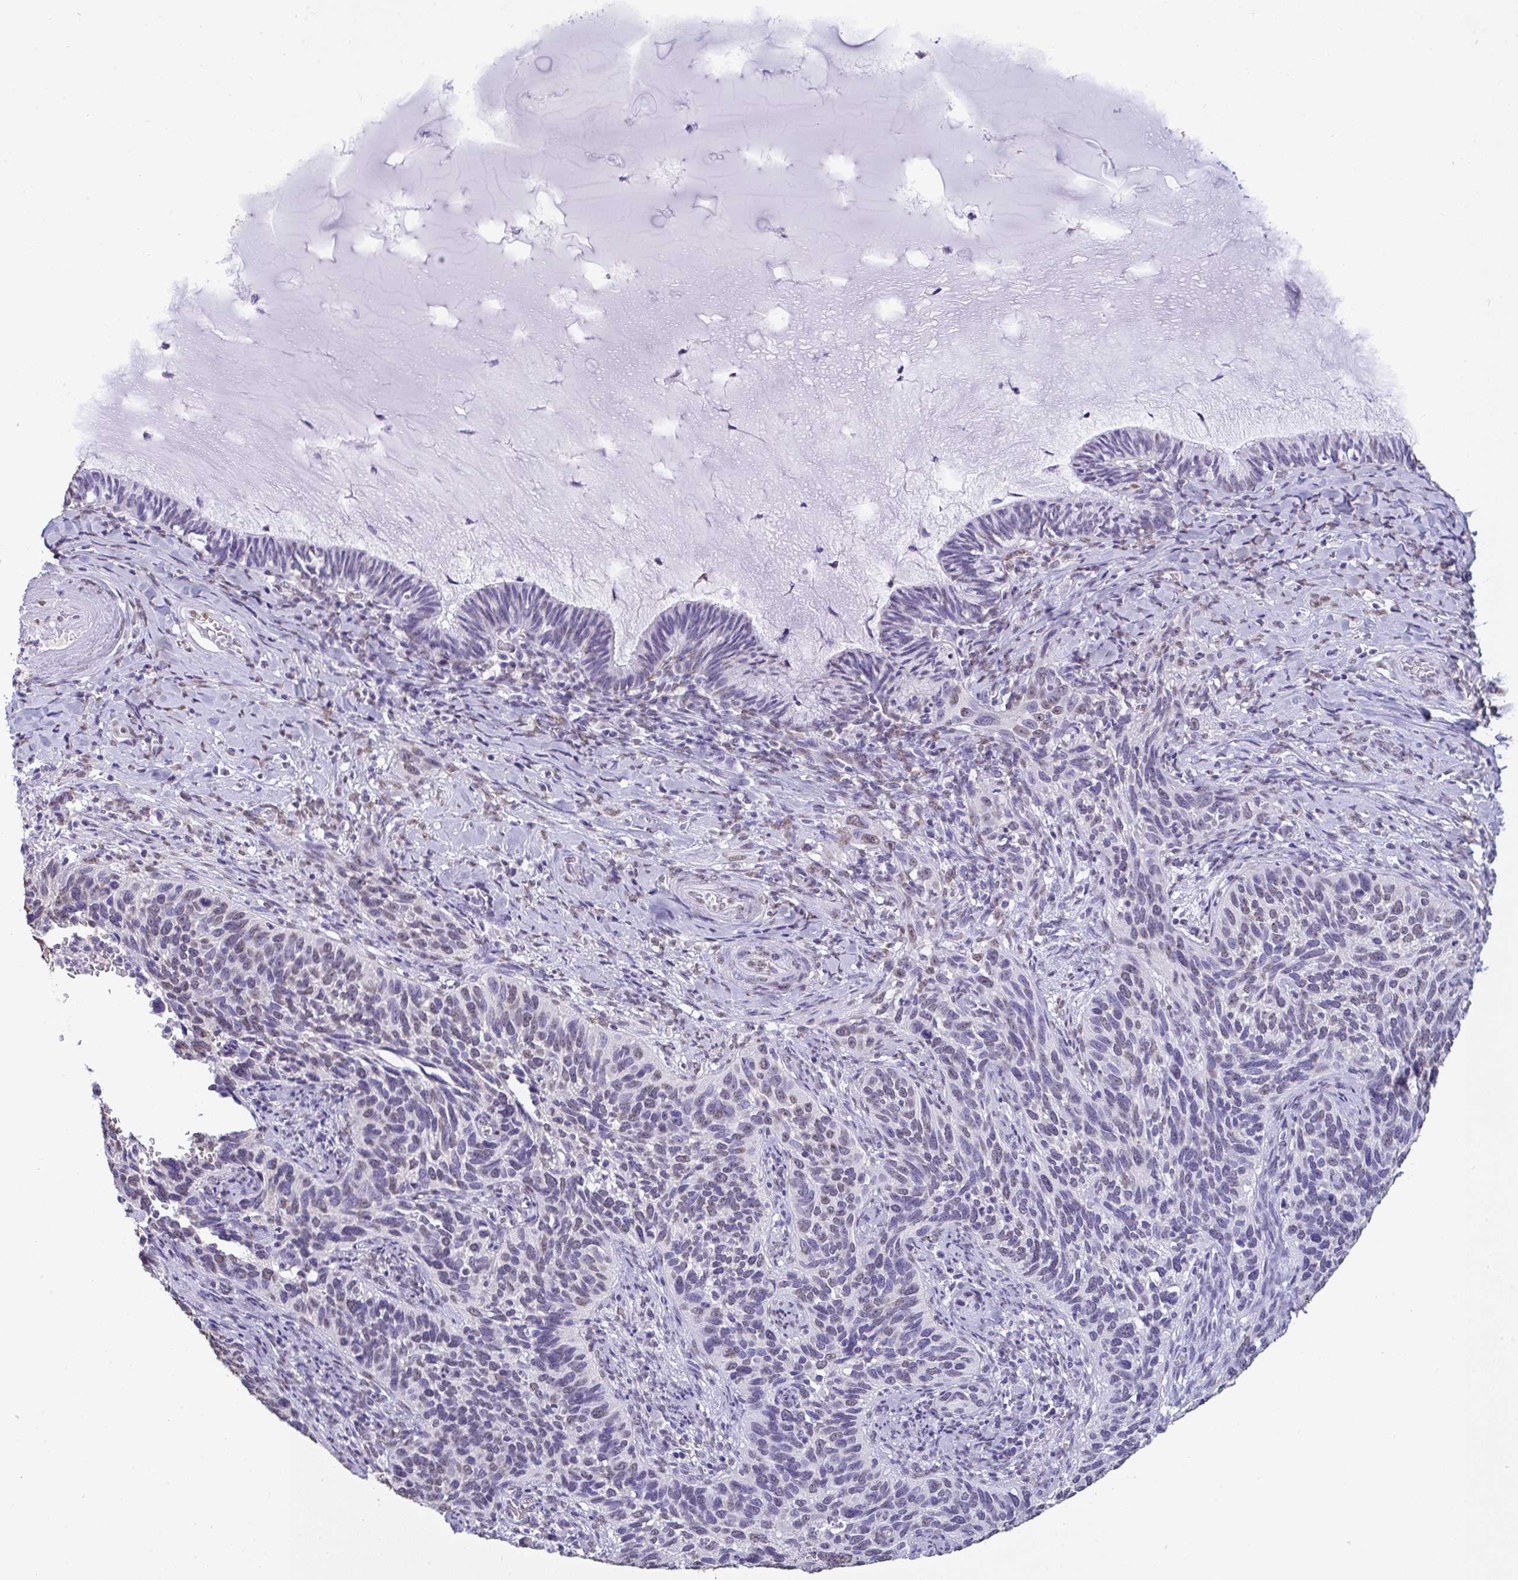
{"staining": {"intensity": "weak", "quantity": "<25%", "location": "nuclear"}, "tissue": "cervical cancer", "cell_type": "Tumor cells", "image_type": "cancer", "snomed": [{"axis": "morphology", "description": "Squamous cell carcinoma, NOS"}, {"axis": "topography", "description": "Cervix"}], "caption": "High magnification brightfield microscopy of squamous cell carcinoma (cervical) stained with DAB (3,3'-diaminobenzidine) (brown) and counterstained with hematoxylin (blue): tumor cells show no significant expression. (DAB (3,3'-diaminobenzidine) immunohistochemistry, high magnification).", "gene": "SEMA6B", "patient": {"sex": "female", "age": 51}}